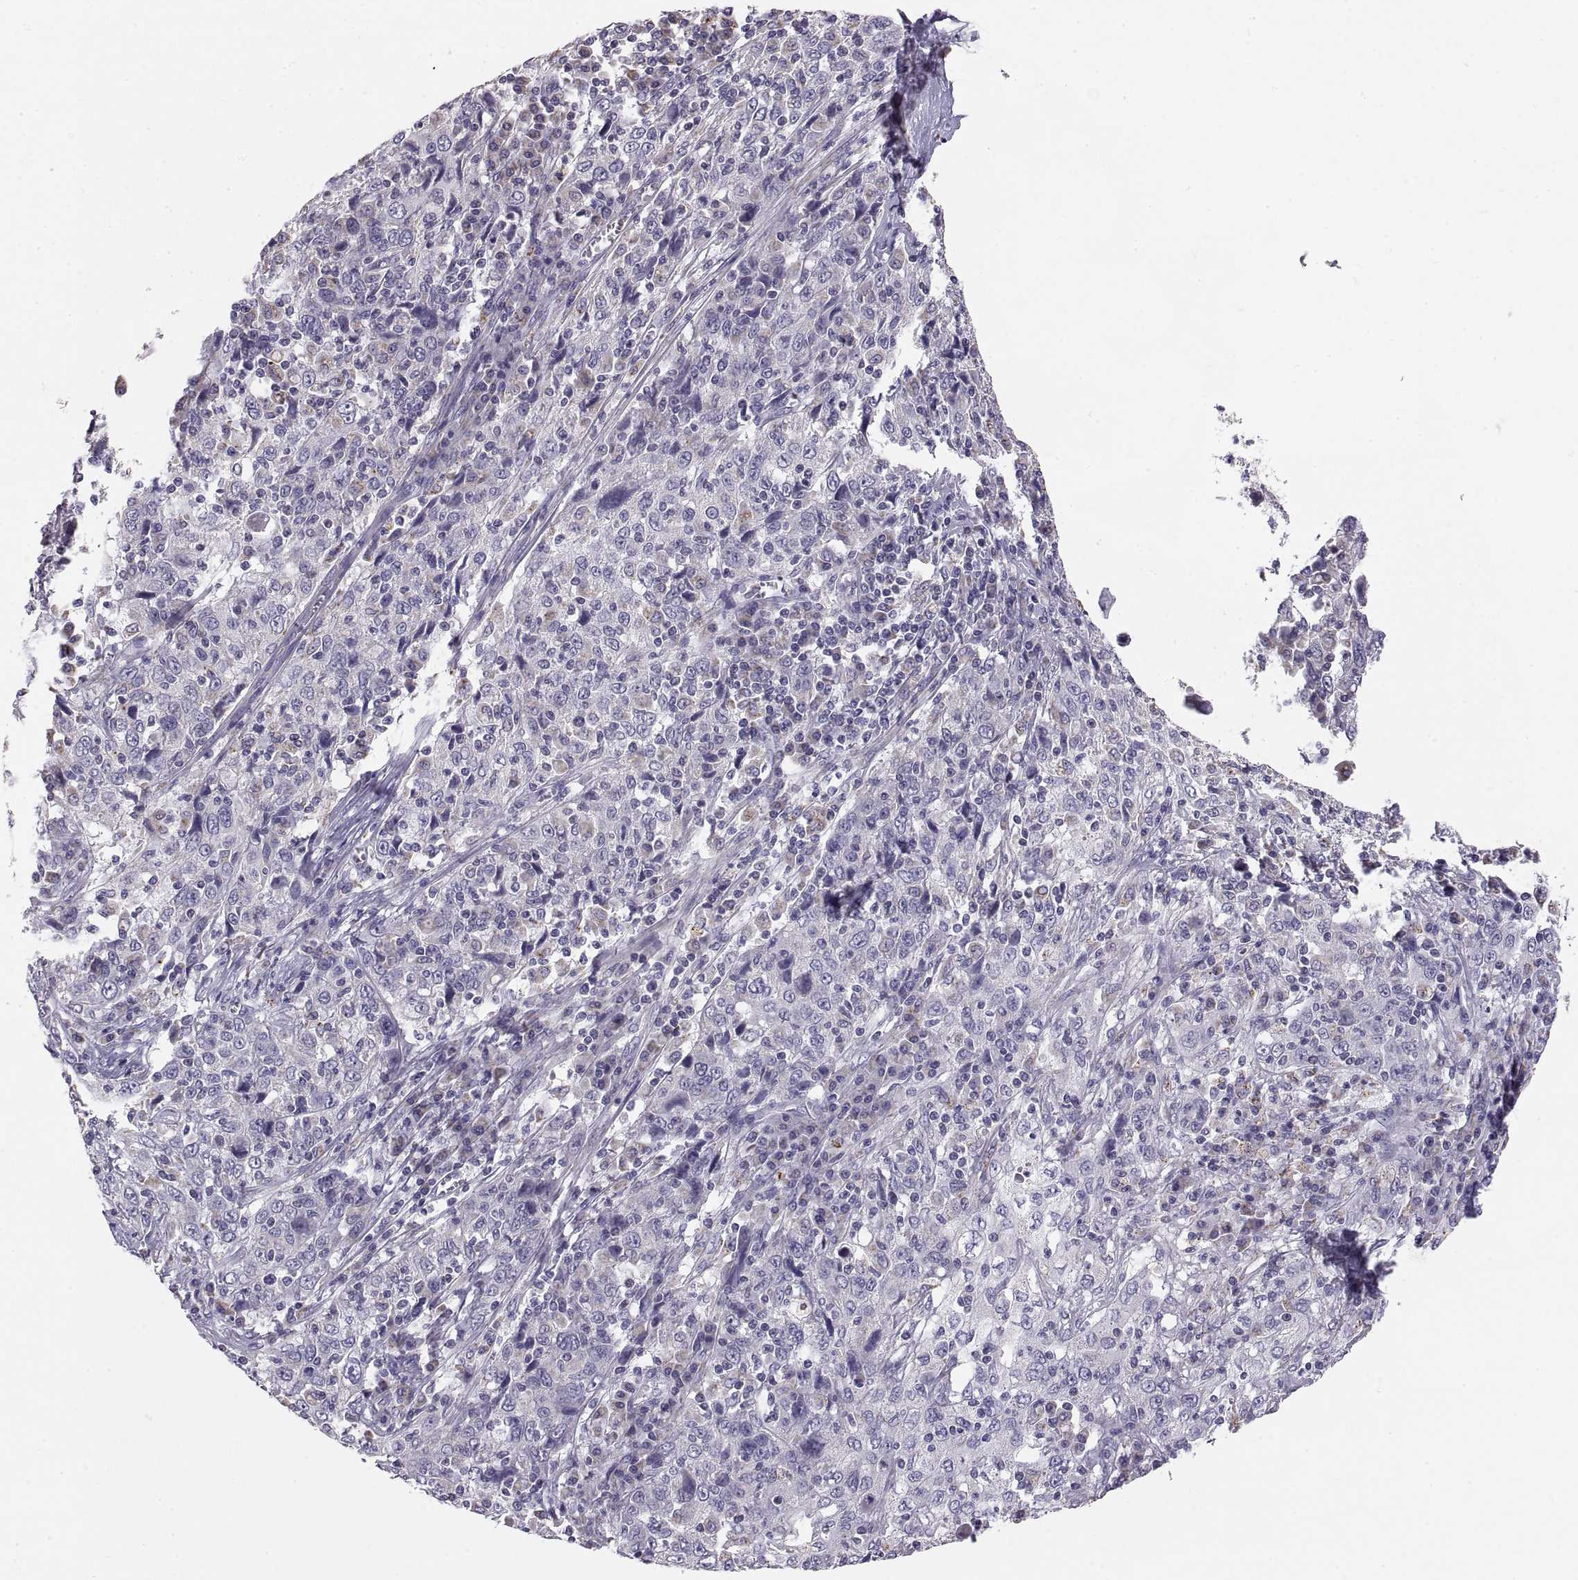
{"staining": {"intensity": "negative", "quantity": "none", "location": "none"}, "tissue": "cervical cancer", "cell_type": "Tumor cells", "image_type": "cancer", "snomed": [{"axis": "morphology", "description": "Squamous cell carcinoma, NOS"}, {"axis": "topography", "description": "Cervix"}], "caption": "Protein analysis of cervical cancer exhibits no significant positivity in tumor cells.", "gene": "TNNC1", "patient": {"sex": "female", "age": 46}}